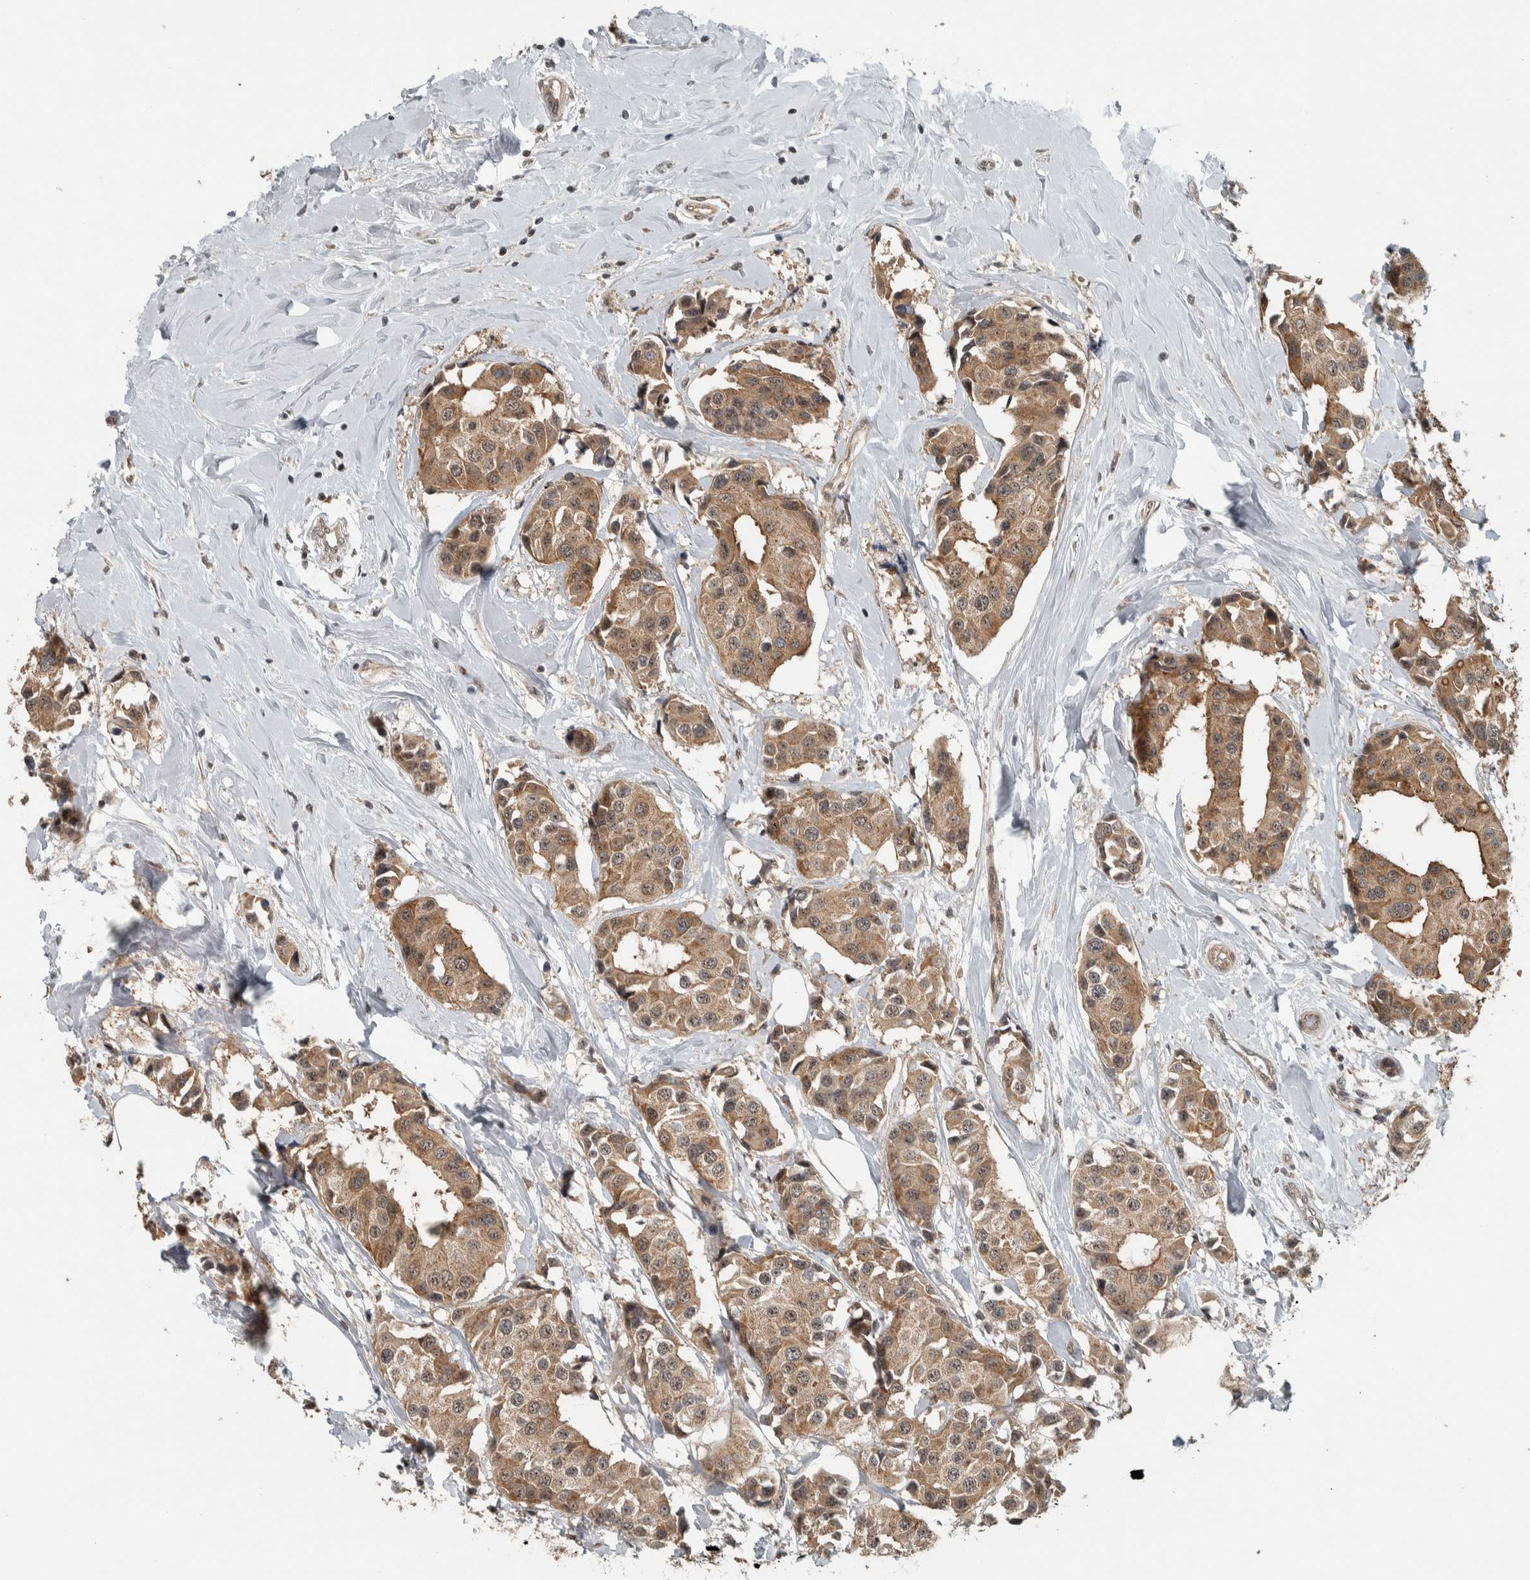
{"staining": {"intensity": "moderate", "quantity": ">75%", "location": "cytoplasmic/membranous"}, "tissue": "breast cancer", "cell_type": "Tumor cells", "image_type": "cancer", "snomed": [{"axis": "morphology", "description": "Normal tissue, NOS"}, {"axis": "morphology", "description": "Duct carcinoma"}, {"axis": "topography", "description": "Breast"}], "caption": "Immunohistochemical staining of intraductal carcinoma (breast) shows medium levels of moderate cytoplasmic/membranous expression in approximately >75% of tumor cells. Immunohistochemistry (ihc) stains the protein of interest in brown and the nuclei are stained blue.", "gene": "NAPG", "patient": {"sex": "female", "age": 39}}